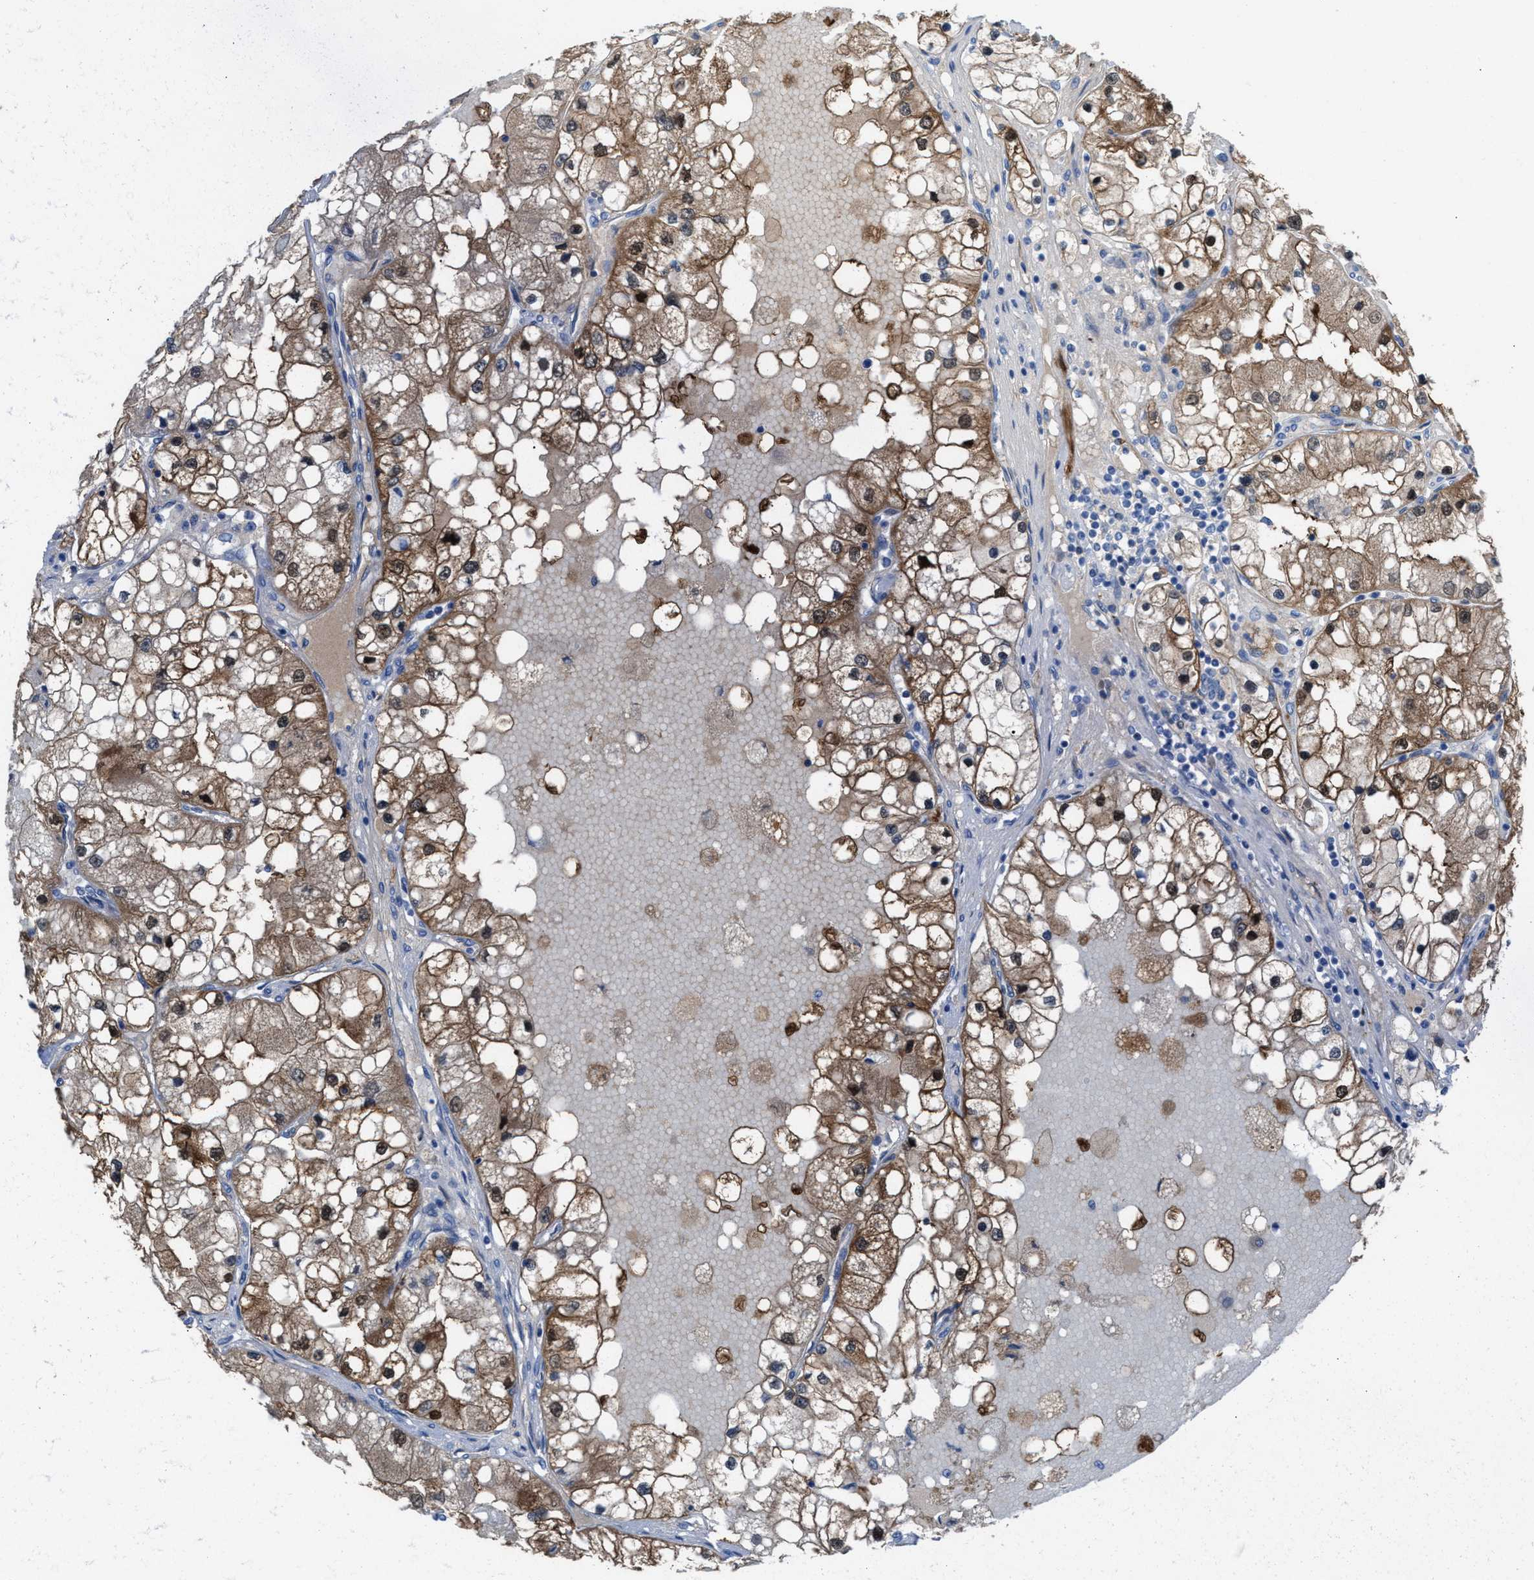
{"staining": {"intensity": "moderate", "quantity": ">75%", "location": "cytoplasmic/membranous"}, "tissue": "renal cancer", "cell_type": "Tumor cells", "image_type": "cancer", "snomed": [{"axis": "morphology", "description": "Adenocarcinoma, NOS"}, {"axis": "topography", "description": "Kidney"}], "caption": "Immunohistochemical staining of human renal cancer exhibits moderate cytoplasmic/membranous protein positivity in about >75% of tumor cells. The protein of interest is shown in brown color, while the nuclei are stained blue.", "gene": "ASPA", "patient": {"sex": "male", "age": 68}}